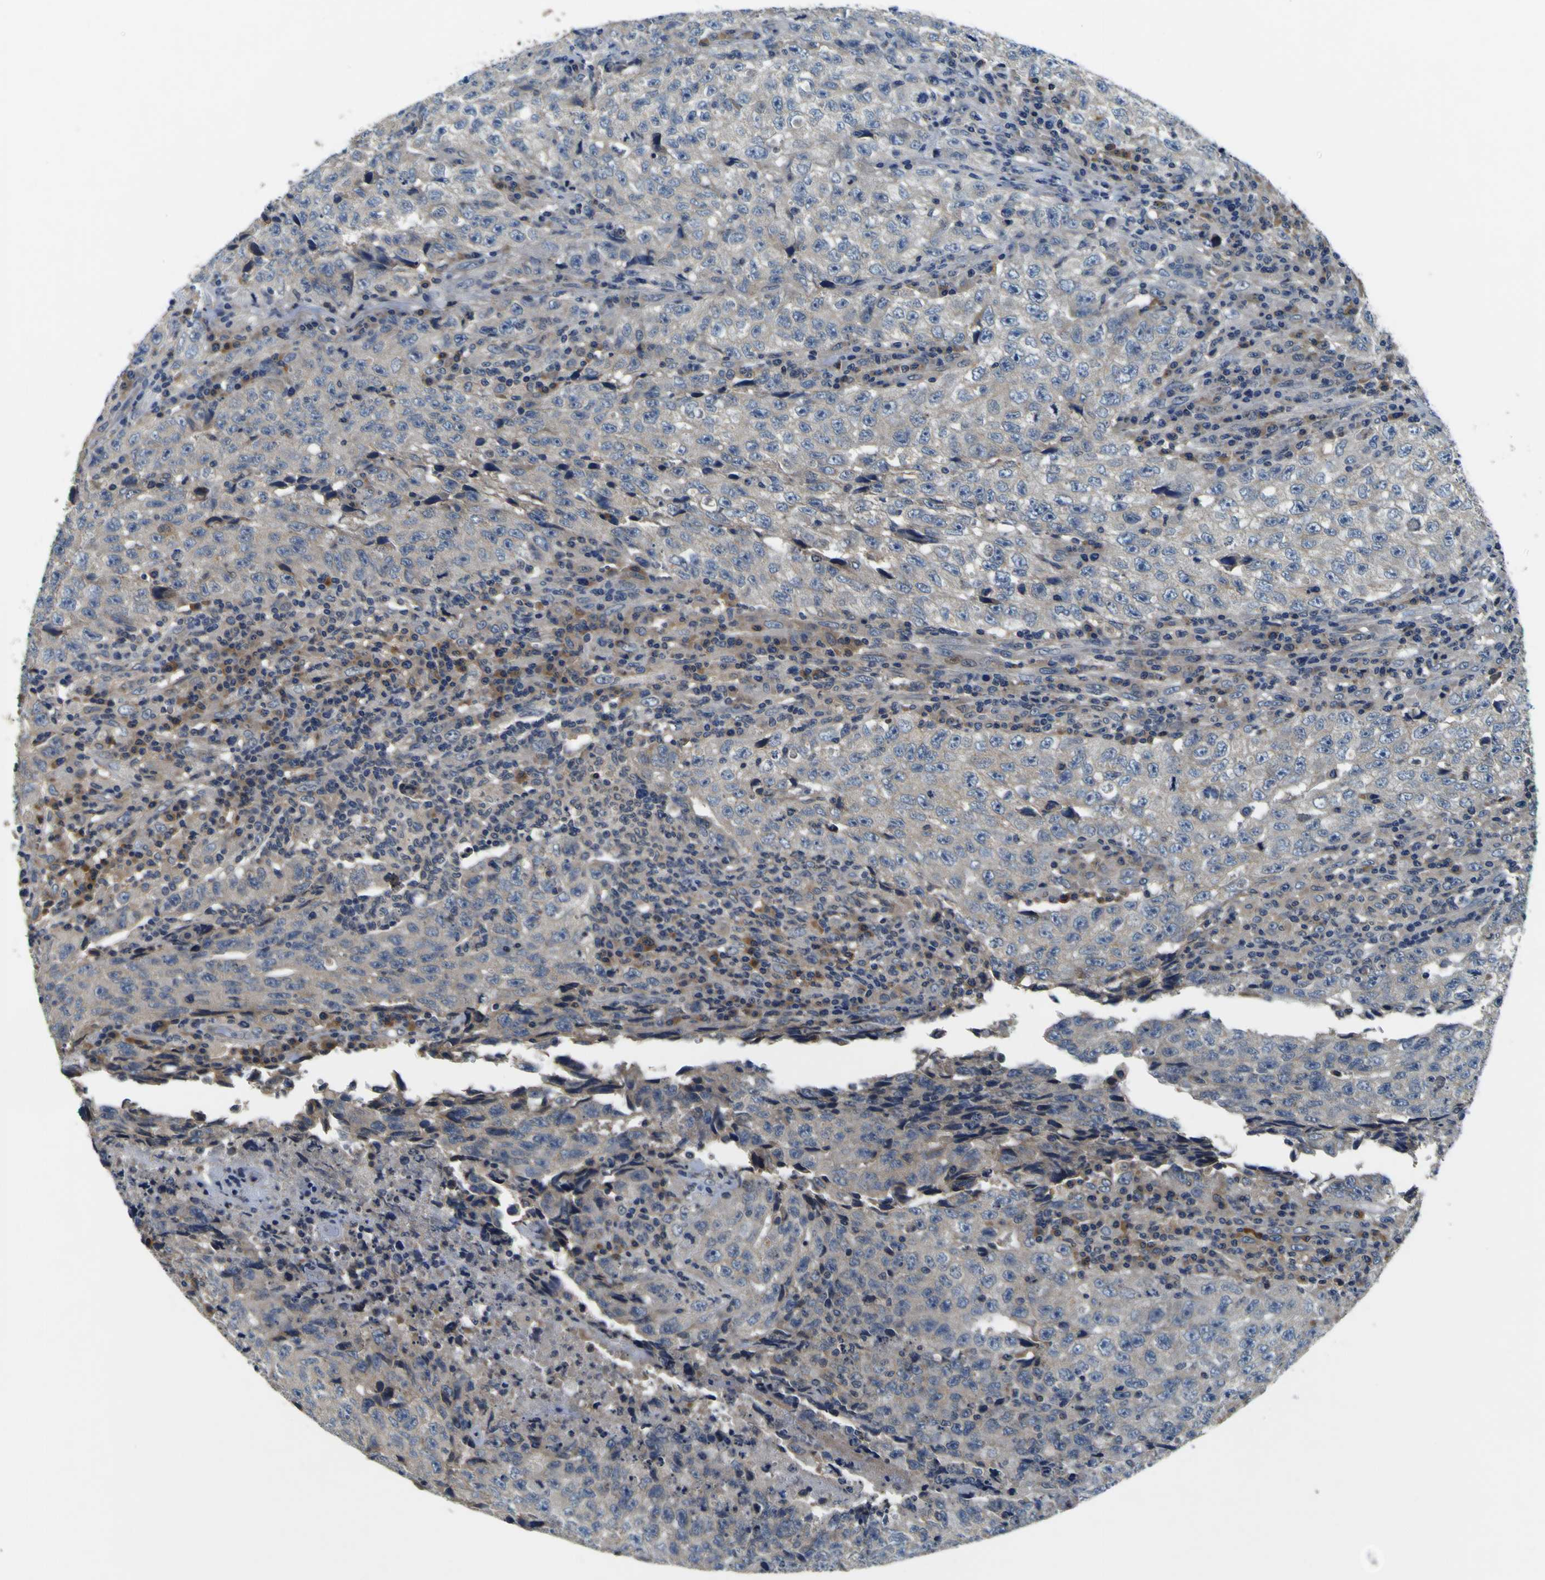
{"staining": {"intensity": "negative", "quantity": "none", "location": "none"}, "tissue": "testis cancer", "cell_type": "Tumor cells", "image_type": "cancer", "snomed": [{"axis": "morphology", "description": "Necrosis, NOS"}, {"axis": "morphology", "description": "Carcinoma, Embryonal, NOS"}, {"axis": "topography", "description": "Testis"}], "caption": "DAB (3,3'-diaminobenzidine) immunohistochemical staining of human embryonal carcinoma (testis) exhibits no significant expression in tumor cells. (IHC, brightfield microscopy, high magnification).", "gene": "EPHB4", "patient": {"sex": "male", "age": 19}}